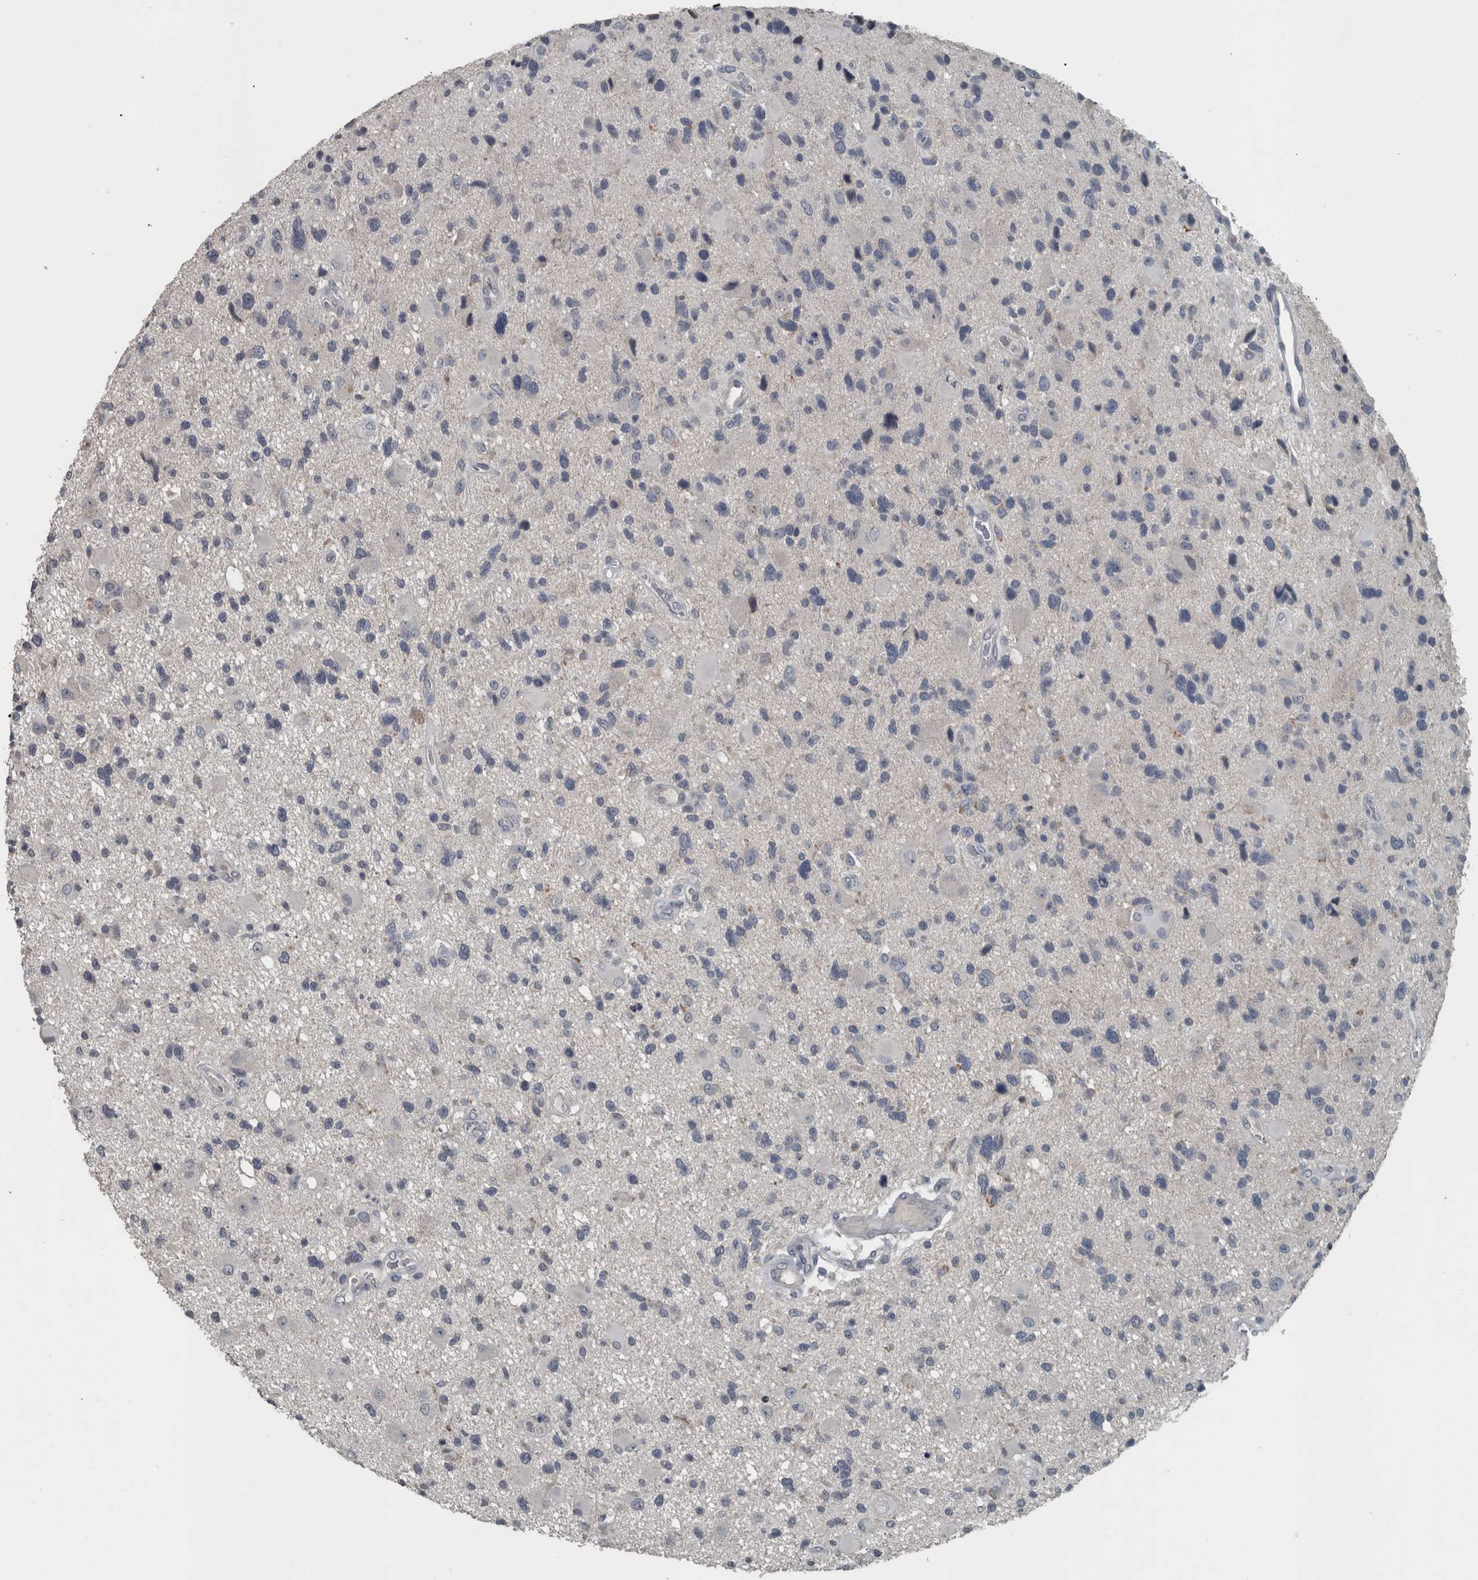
{"staining": {"intensity": "negative", "quantity": "none", "location": "none"}, "tissue": "glioma", "cell_type": "Tumor cells", "image_type": "cancer", "snomed": [{"axis": "morphology", "description": "Glioma, malignant, High grade"}, {"axis": "topography", "description": "Brain"}], "caption": "Immunohistochemistry (IHC) of high-grade glioma (malignant) displays no positivity in tumor cells. Brightfield microscopy of immunohistochemistry stained with DAB (brown) and hematoxylin (blue), captured at high magnification.", "gene": "KRT20", "patient": {"sex": "male", "age": 33}}